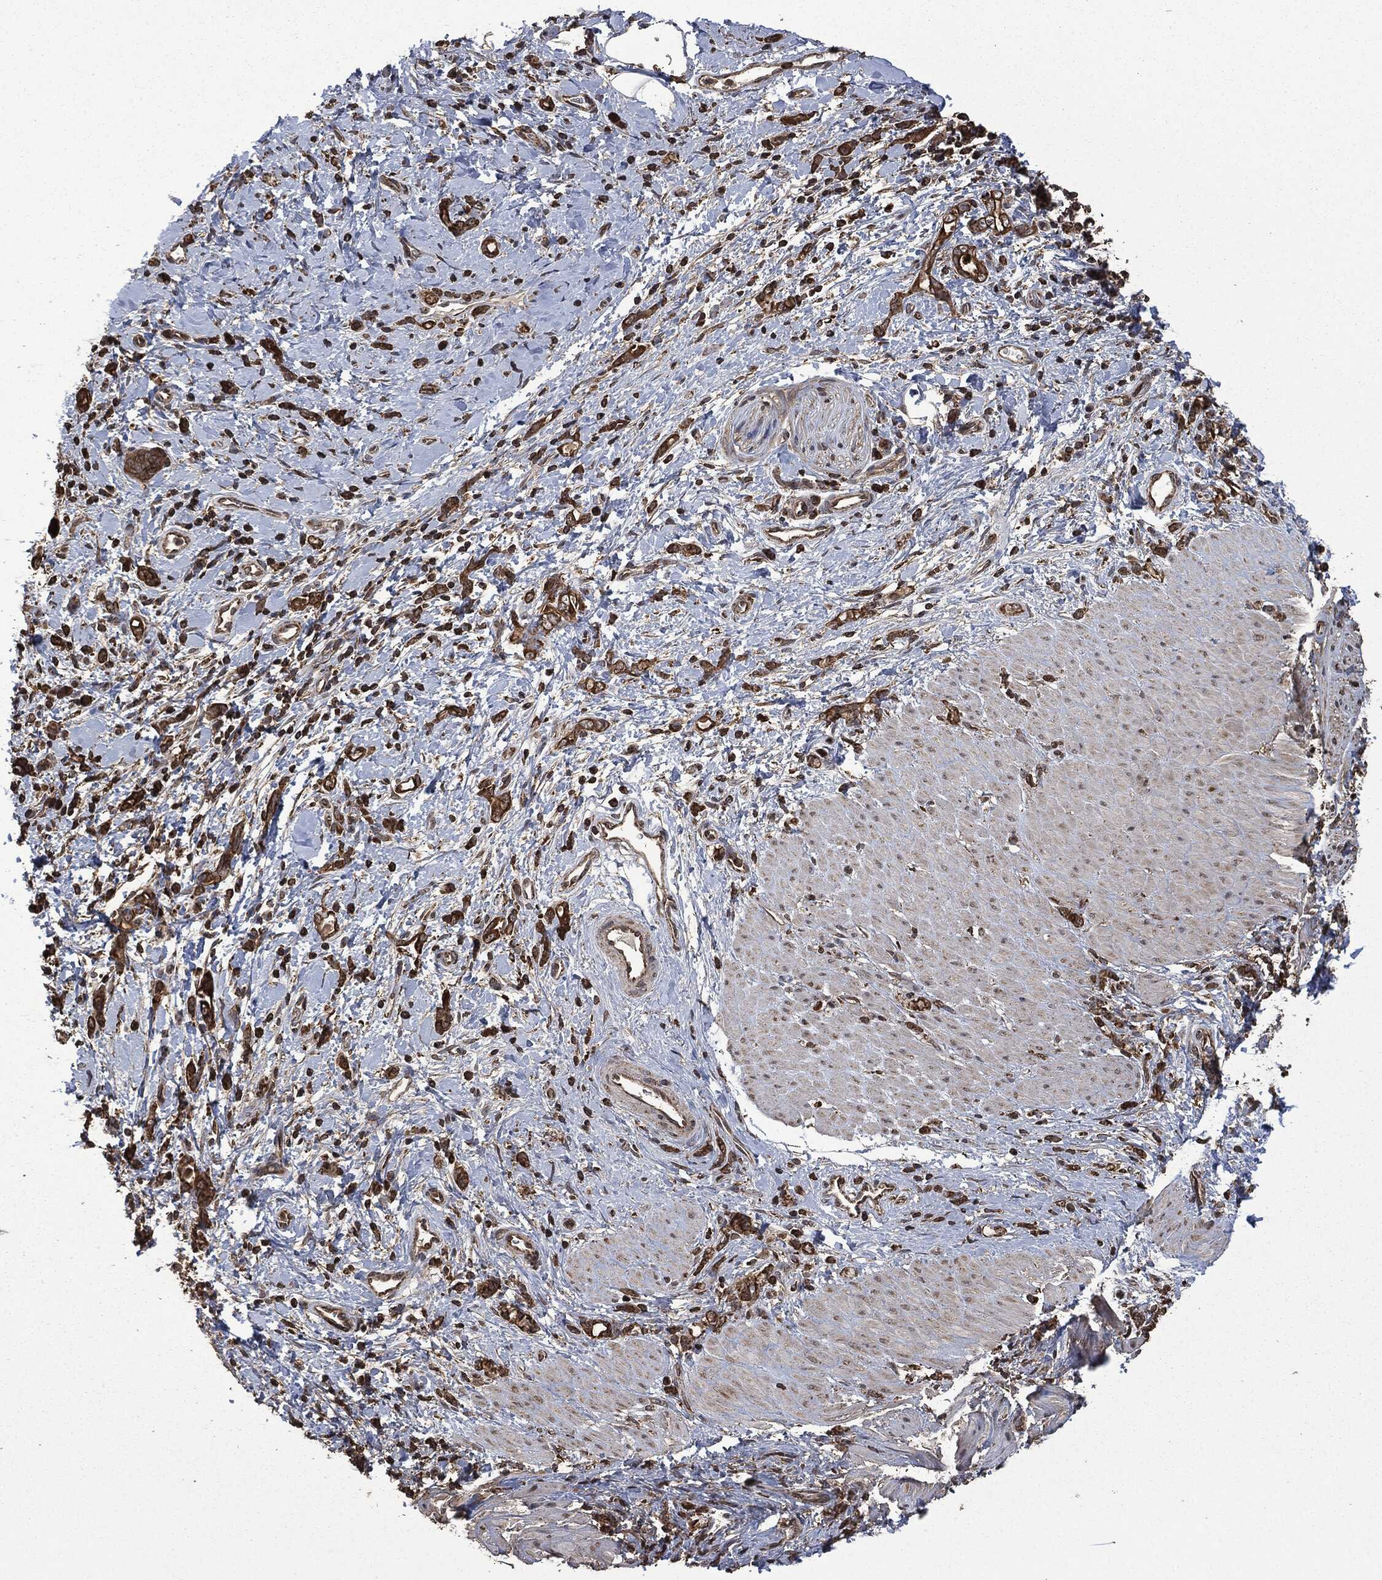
{"staining": {"intensity": "strong", "quantity": ">75%", "location": "cytoplasmic/membranous"}, "tissue": "stomach cancer", "cell_type": "Tumor cells", "image_type": "cancer", "snomed": [{"axis": "morphology", "description": "Normal tissue, NOS"}, {"axis": "morphology", "description": "Adenocarcinoma, NOS"}, {"axis": "topography", "description": "Stomach"}], "caption": "Protein staining by IHC exhibits strong cytoplasmic/membranous expression in approximately >75% of tumor cells in stomach cancer.", "gene": "LIG3", "patient": {"sex": "male", "age": 67}}